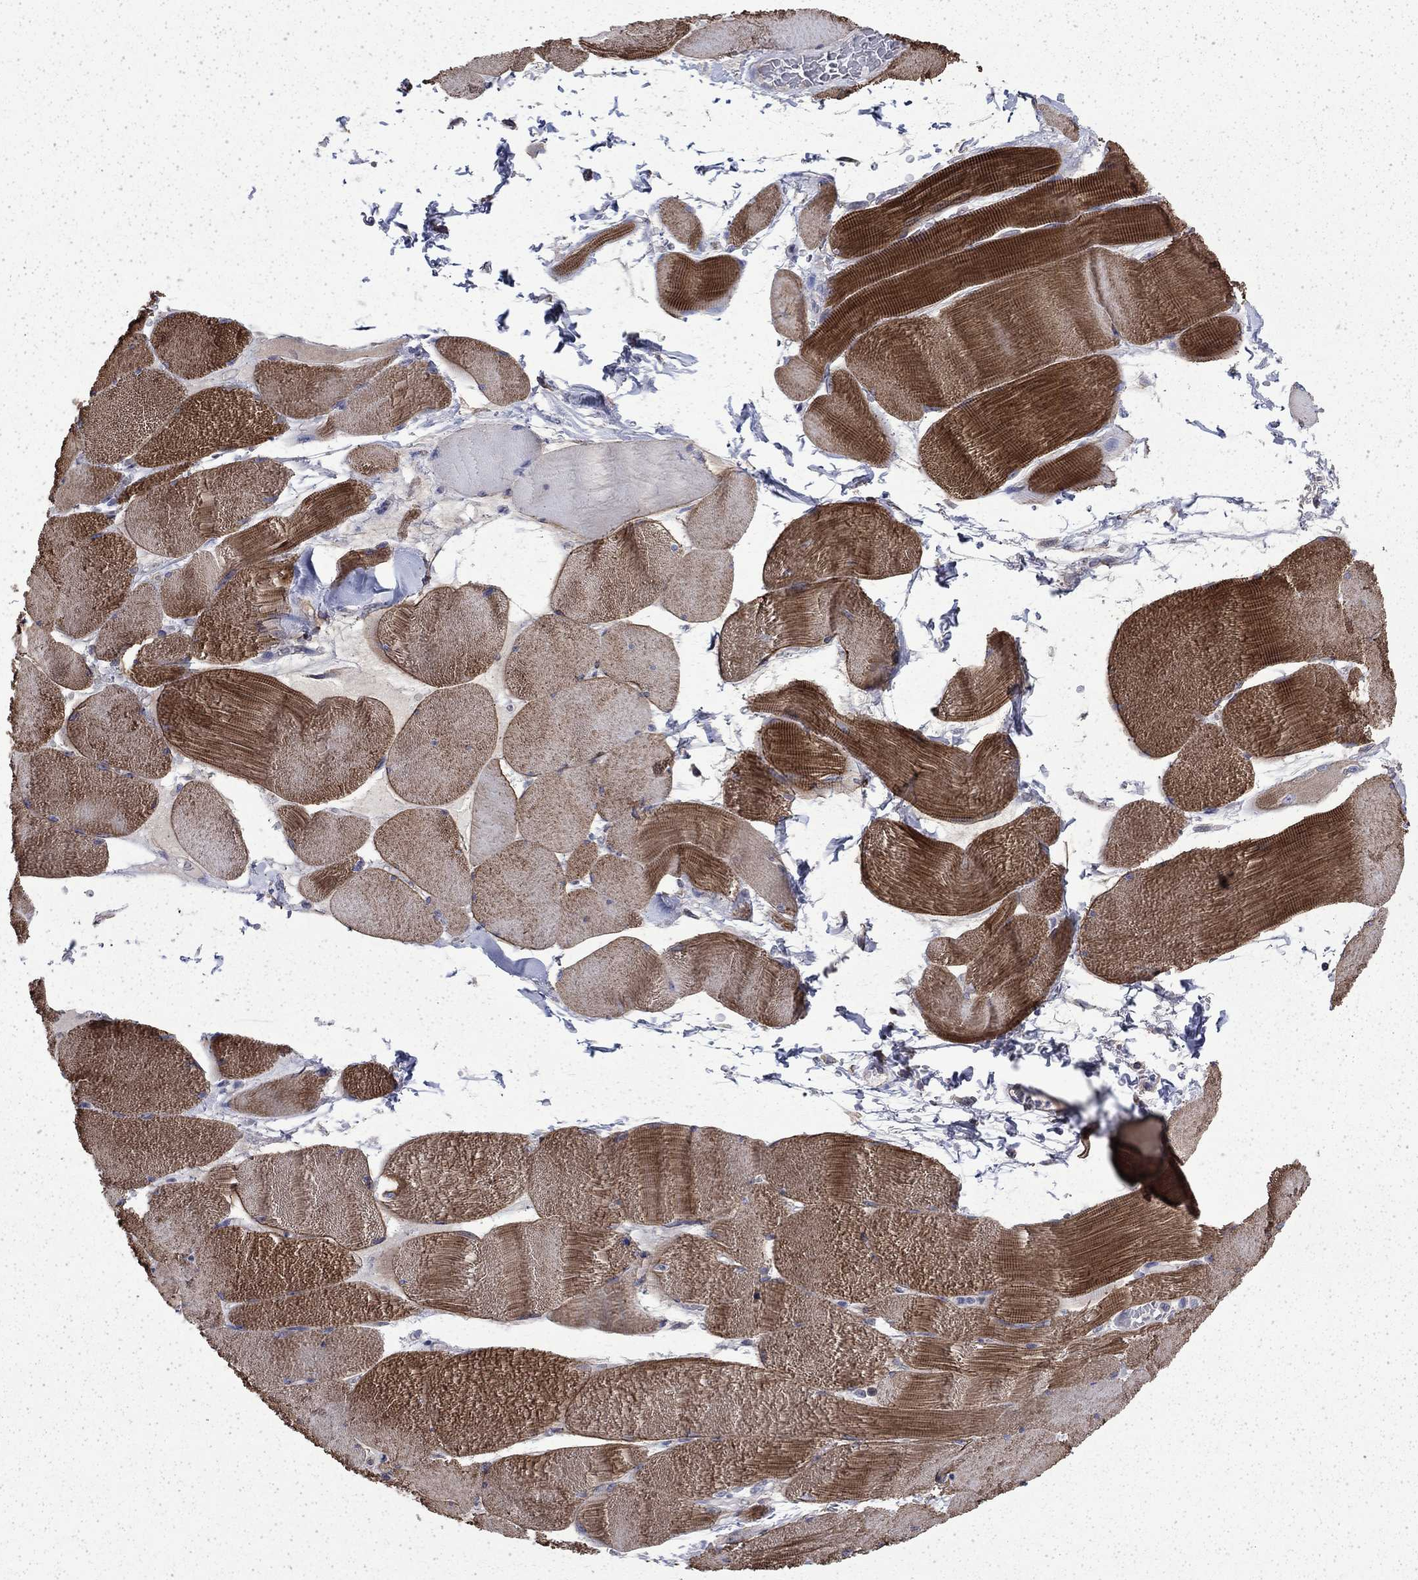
{"staining": {"intensity": "strong", "quantity": "25%-75%", "location": "cytoplasmic/membranous"}, "tissue": "skeletal muscle", "cell_type": "Myocytes", "image_type": "normal", "snomed": [{"axis": "morphology", "description": "Normal tissue, NOS"}, {"axis": "topography", "description": "Skeletal muscle"}], "caption": "Myocytes exhibit high levels of strong cytoplasmic/membranous positivity in about 25%-75% of cells in benign skeletal muscle. (IHC, brightfield microscopy, high magnification).", "gene": "DTNA", "patient": {"sex": "male", "age": 56}}